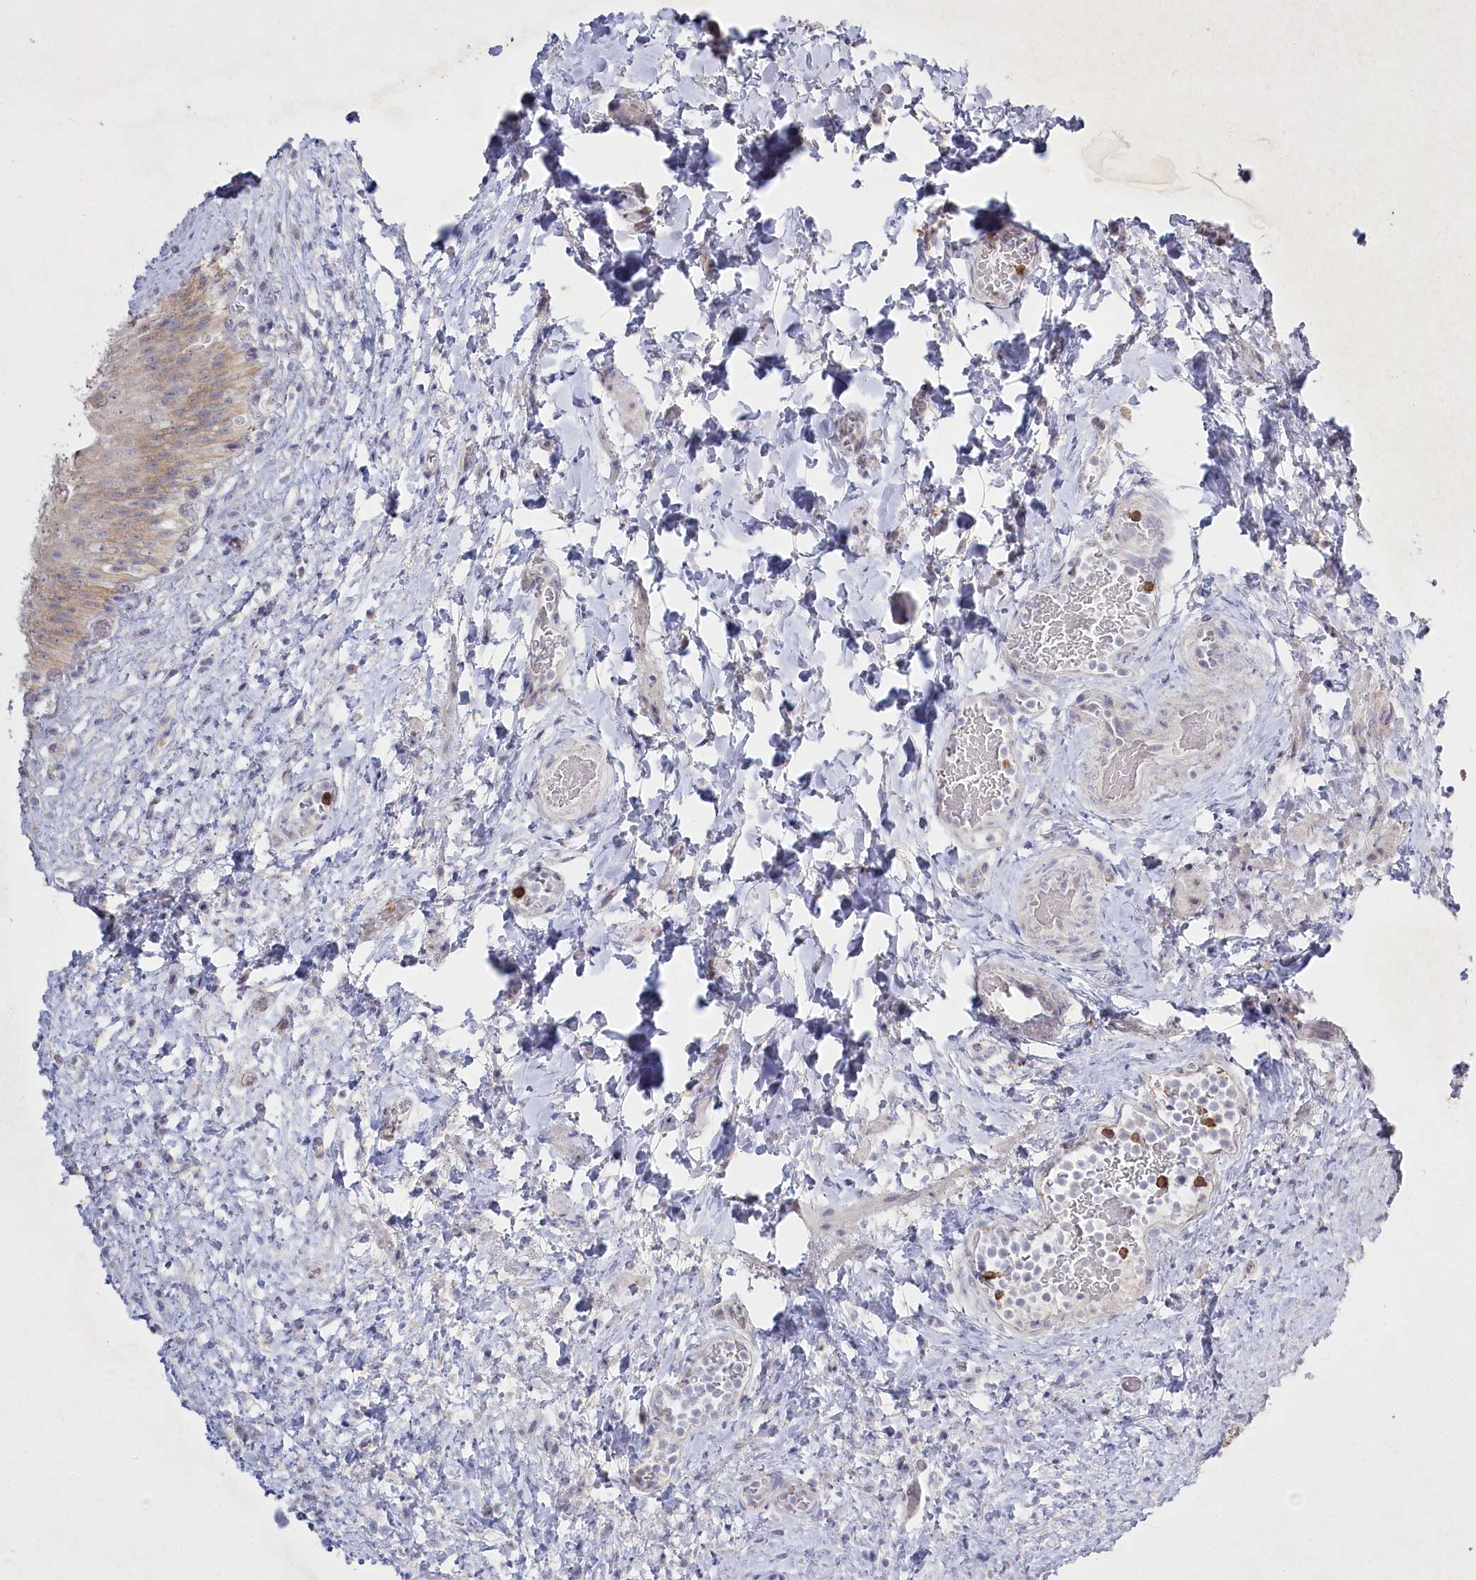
{"staining": {"intensity": "moderate", "quantity": "<25%", "location": "cytoplasmic/membranous"}, "tissue": "urinary bladder", "cell_type": "Urothelial cells", "image_type": "normal", "snomed": [{"axis": "morphology", "description": "Normal tissue, NOS"}, {"axis": "topography", "description": "Urinary bladder"}], "caption": "DAB (3,3'-diaminobenzidine) immunohistochemical staining of benign urinary bladder exhibits moderate cytoplasmic/membranous protein positivity in approximately <25% of urothelial cells. (IHC, brightfield microscopy, high magnification).", "gene": "ABITRAM", "patient": {"sex": "female", "age": 27}}